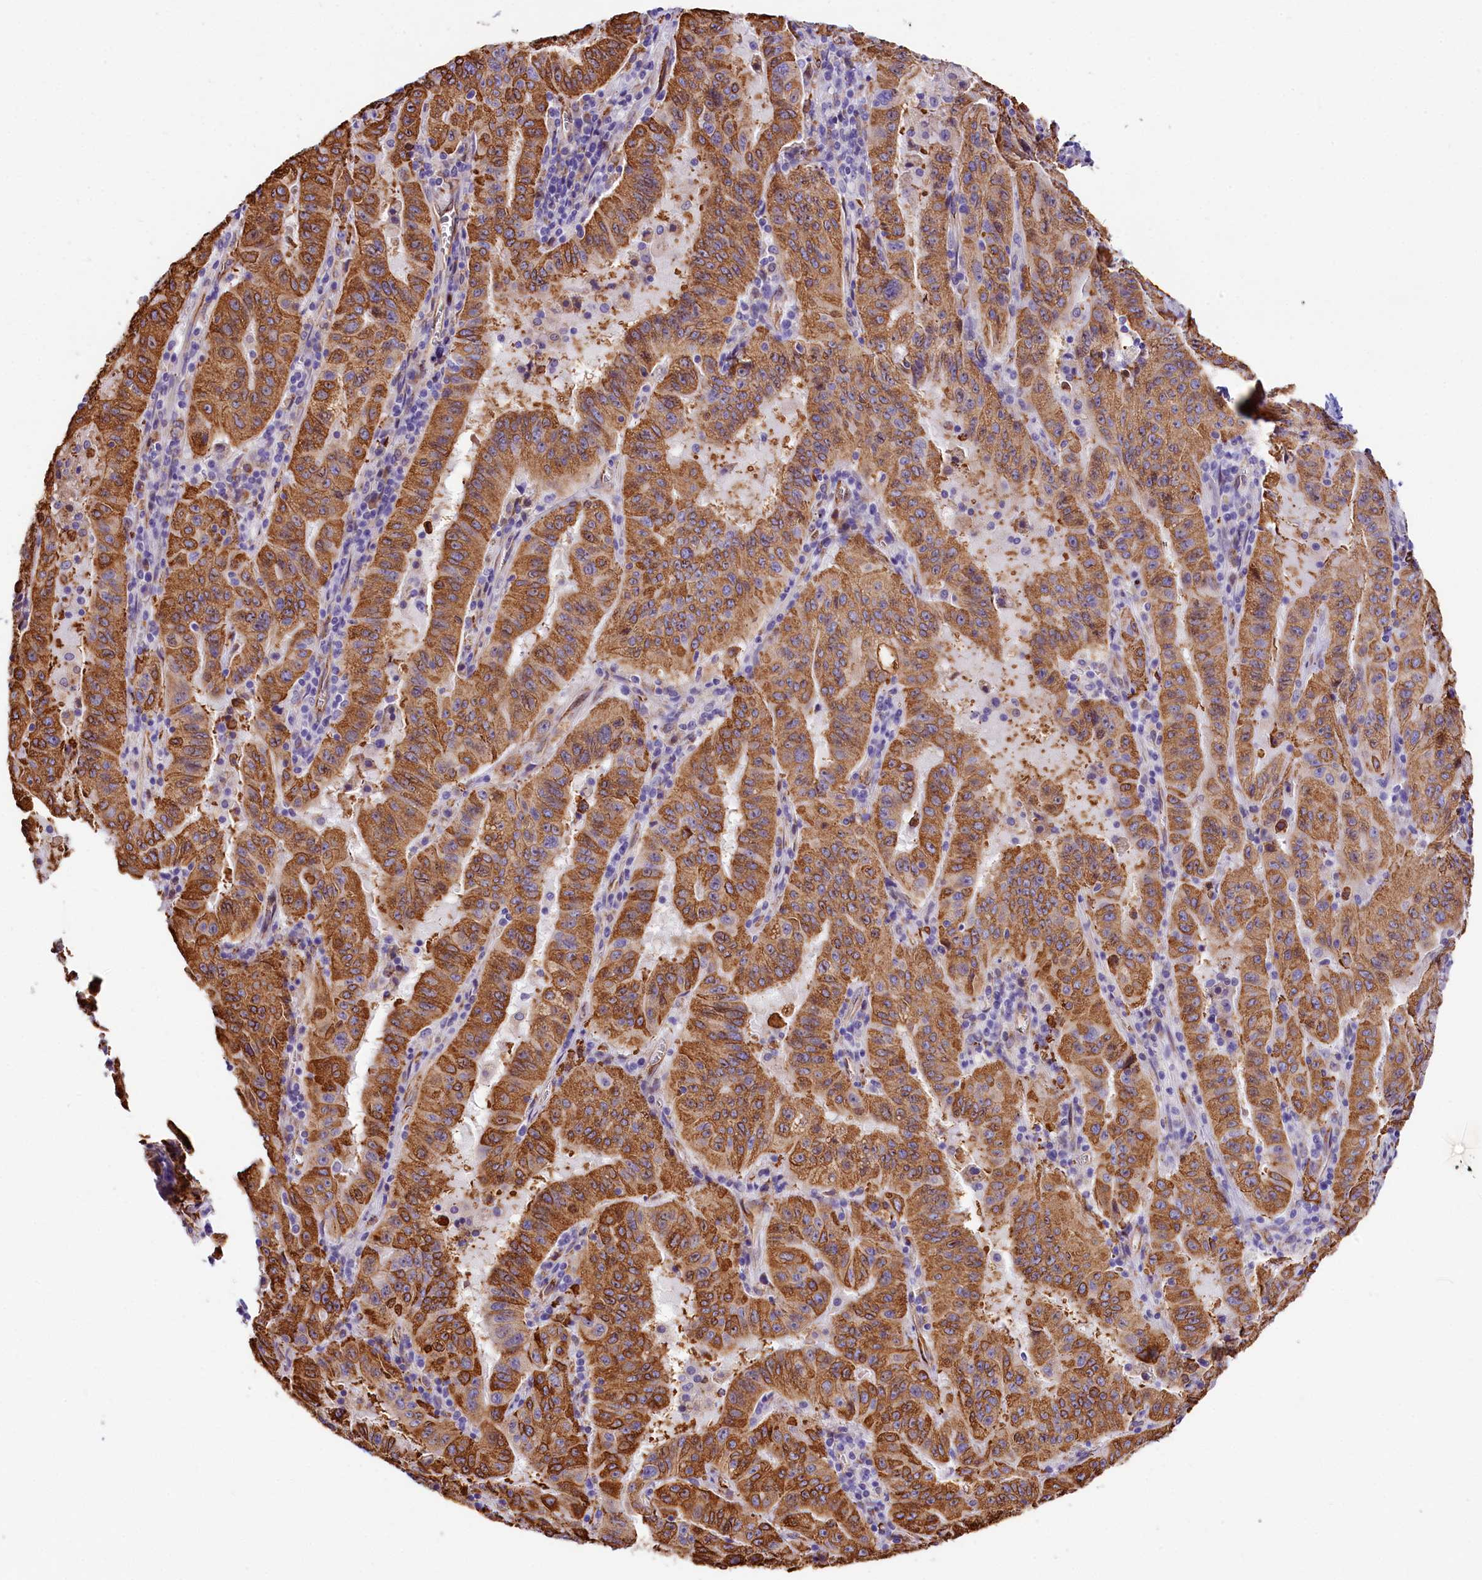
{"staining": {"intensity": "strong", "quantity": ">75%", "location": "cytoplasmic/membranous"}, "tissue": "pancreatic cancer", "cell_type": "Tumor cells", "image_type": "cancer", "snomed": [{"axis": "morphology", "description": "Adenocarcinoma, NOS"}, {"axis": "topography", "description": "Pancreas"}], "caption": "Brown immunohistochemical staining in human adenocarcinoma (pancreatic) shows strong cytoplasmic/membranous expression in approximately >75% of tumor cells.", "gene": "ITGA1", "patient": {"sex": "male", "age": 63}}